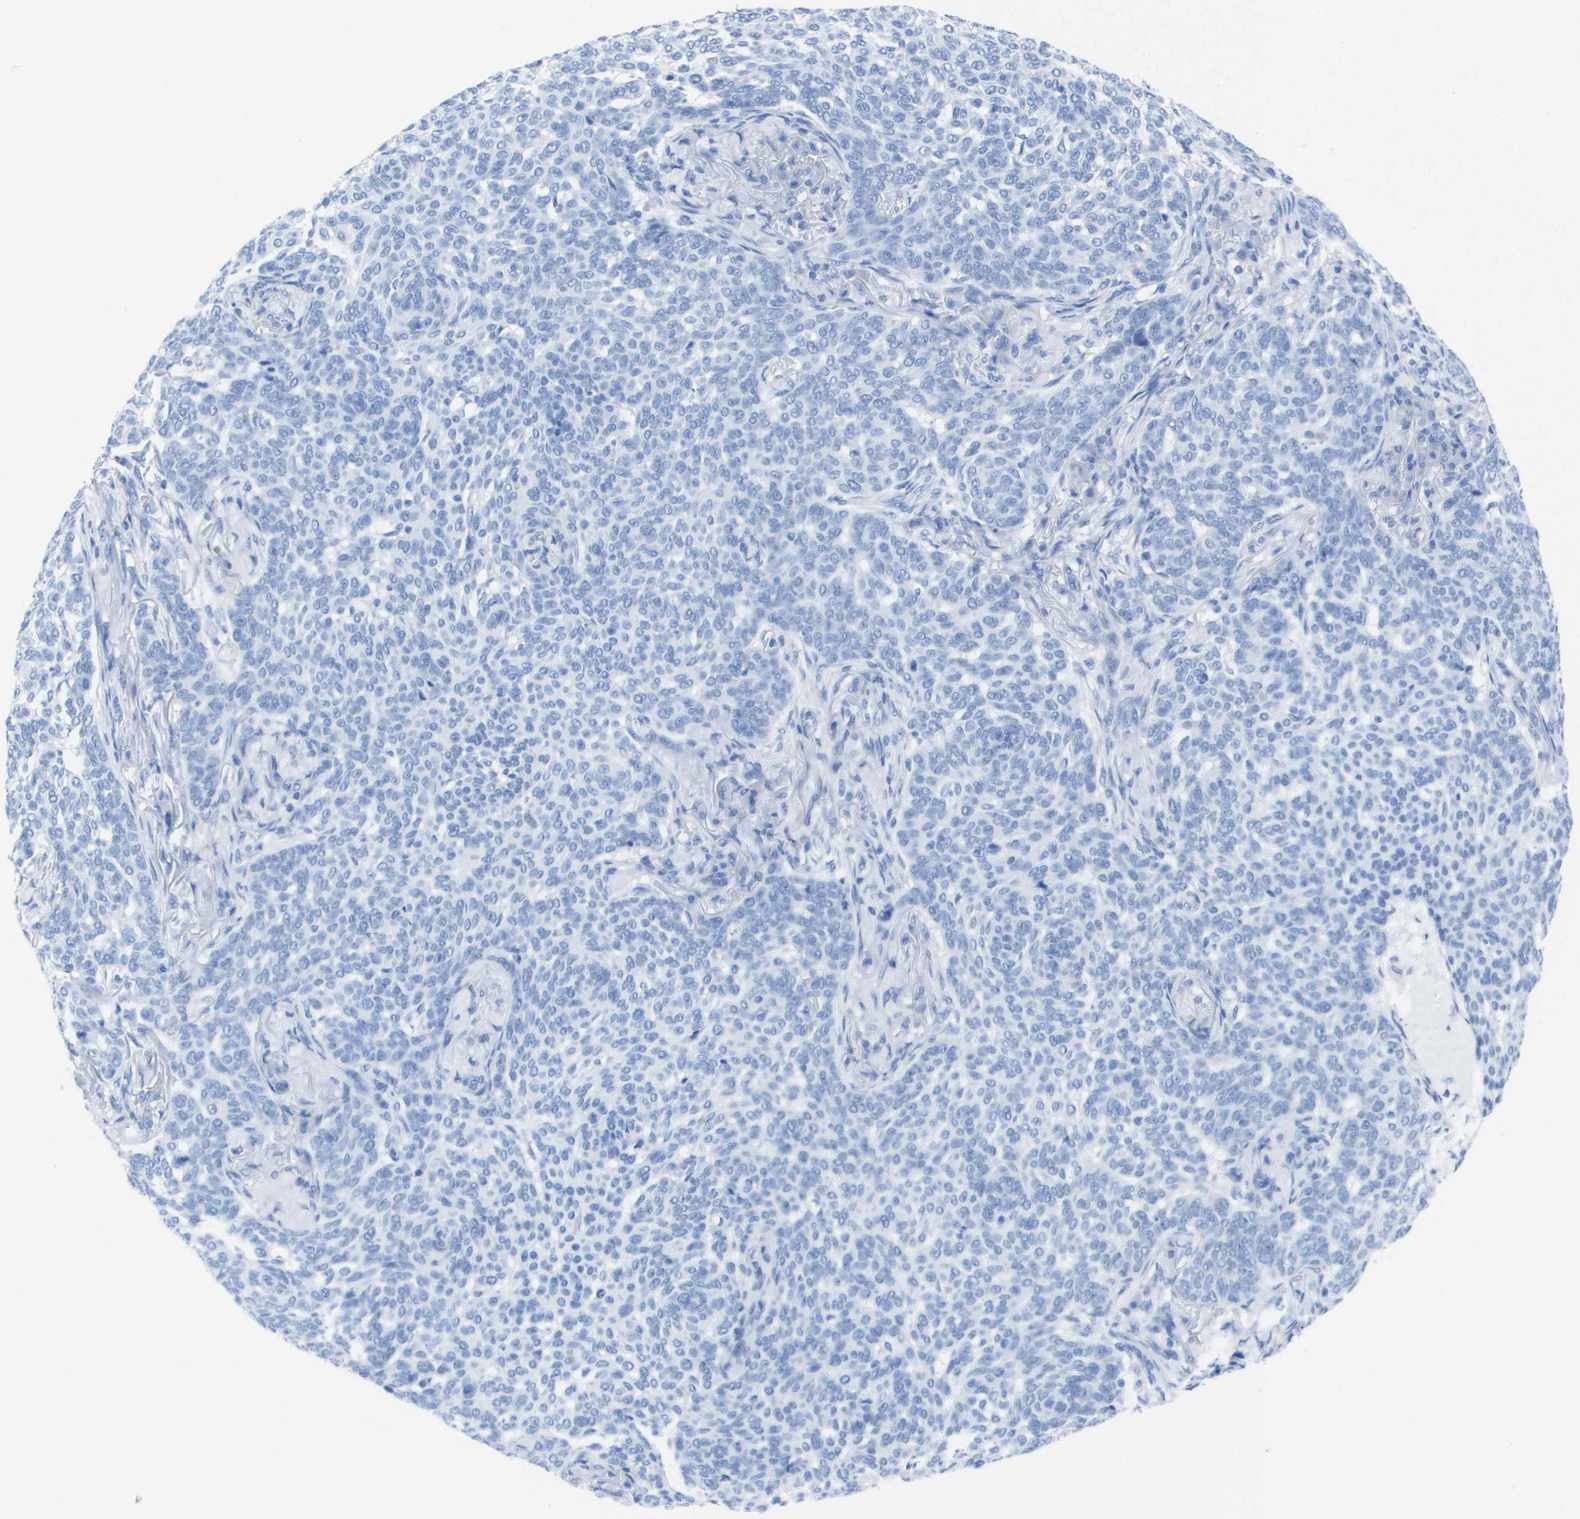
{"staining": {"intensity": "negative", "quantity": "none", "location": "none"}, "tissue": "skin cancer", "cell_type": "Tumor cells", "image_type": "cancer", "snomed": [{"axis": "morphology", "description": "Basal cell carcinoma"}, {"axis": "topography", "description": "Skin"}], "caption": "Micrograph shows no significant protein staining in tumor cells of skin basal cell carcinoma.", "gene": "KCNA3", "patient": {"sex": "male", "age": 85}}